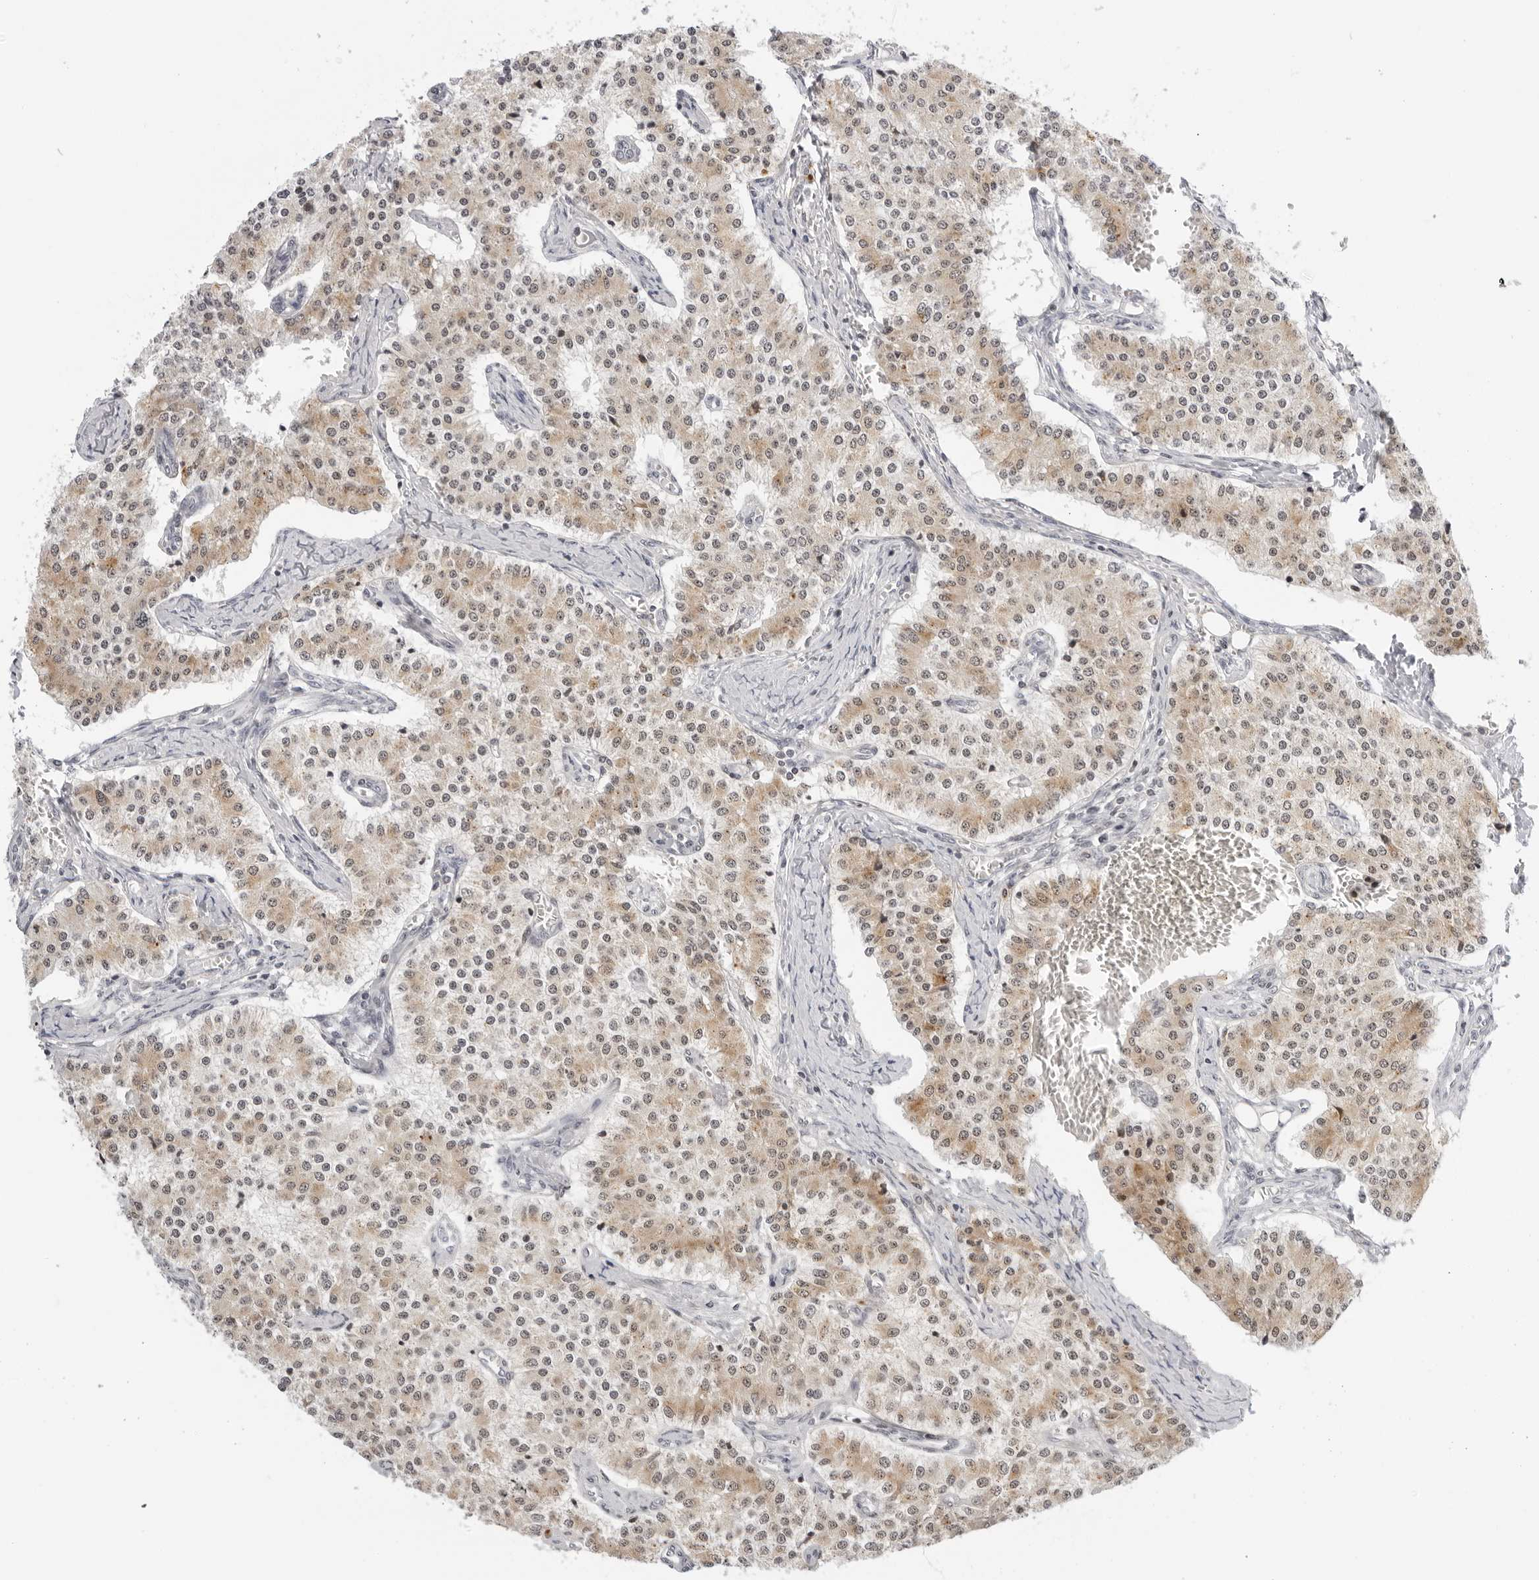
{"staining": {"intensity": "weak", "quantity": ">75%", "location": "cytoplasmic/membranous,nuclear"}, "tissue": "carcinoid", "cell_type": "Tumor cells", "image_type": "cancer", "snomed": [{"axis": "morphology", "description": "Carcinoid, malignant, NOS"}, {"axis": "topography", "description": "Colon"}], "caption": "Carcinoid (malignant) stained with a brown dye displays weak cytoplasmic/membranous and nuclear positive staining in approximately >75% of tumor cells.", "gene": "MSH6", "patient": {"sex": "female", "age": 52}}